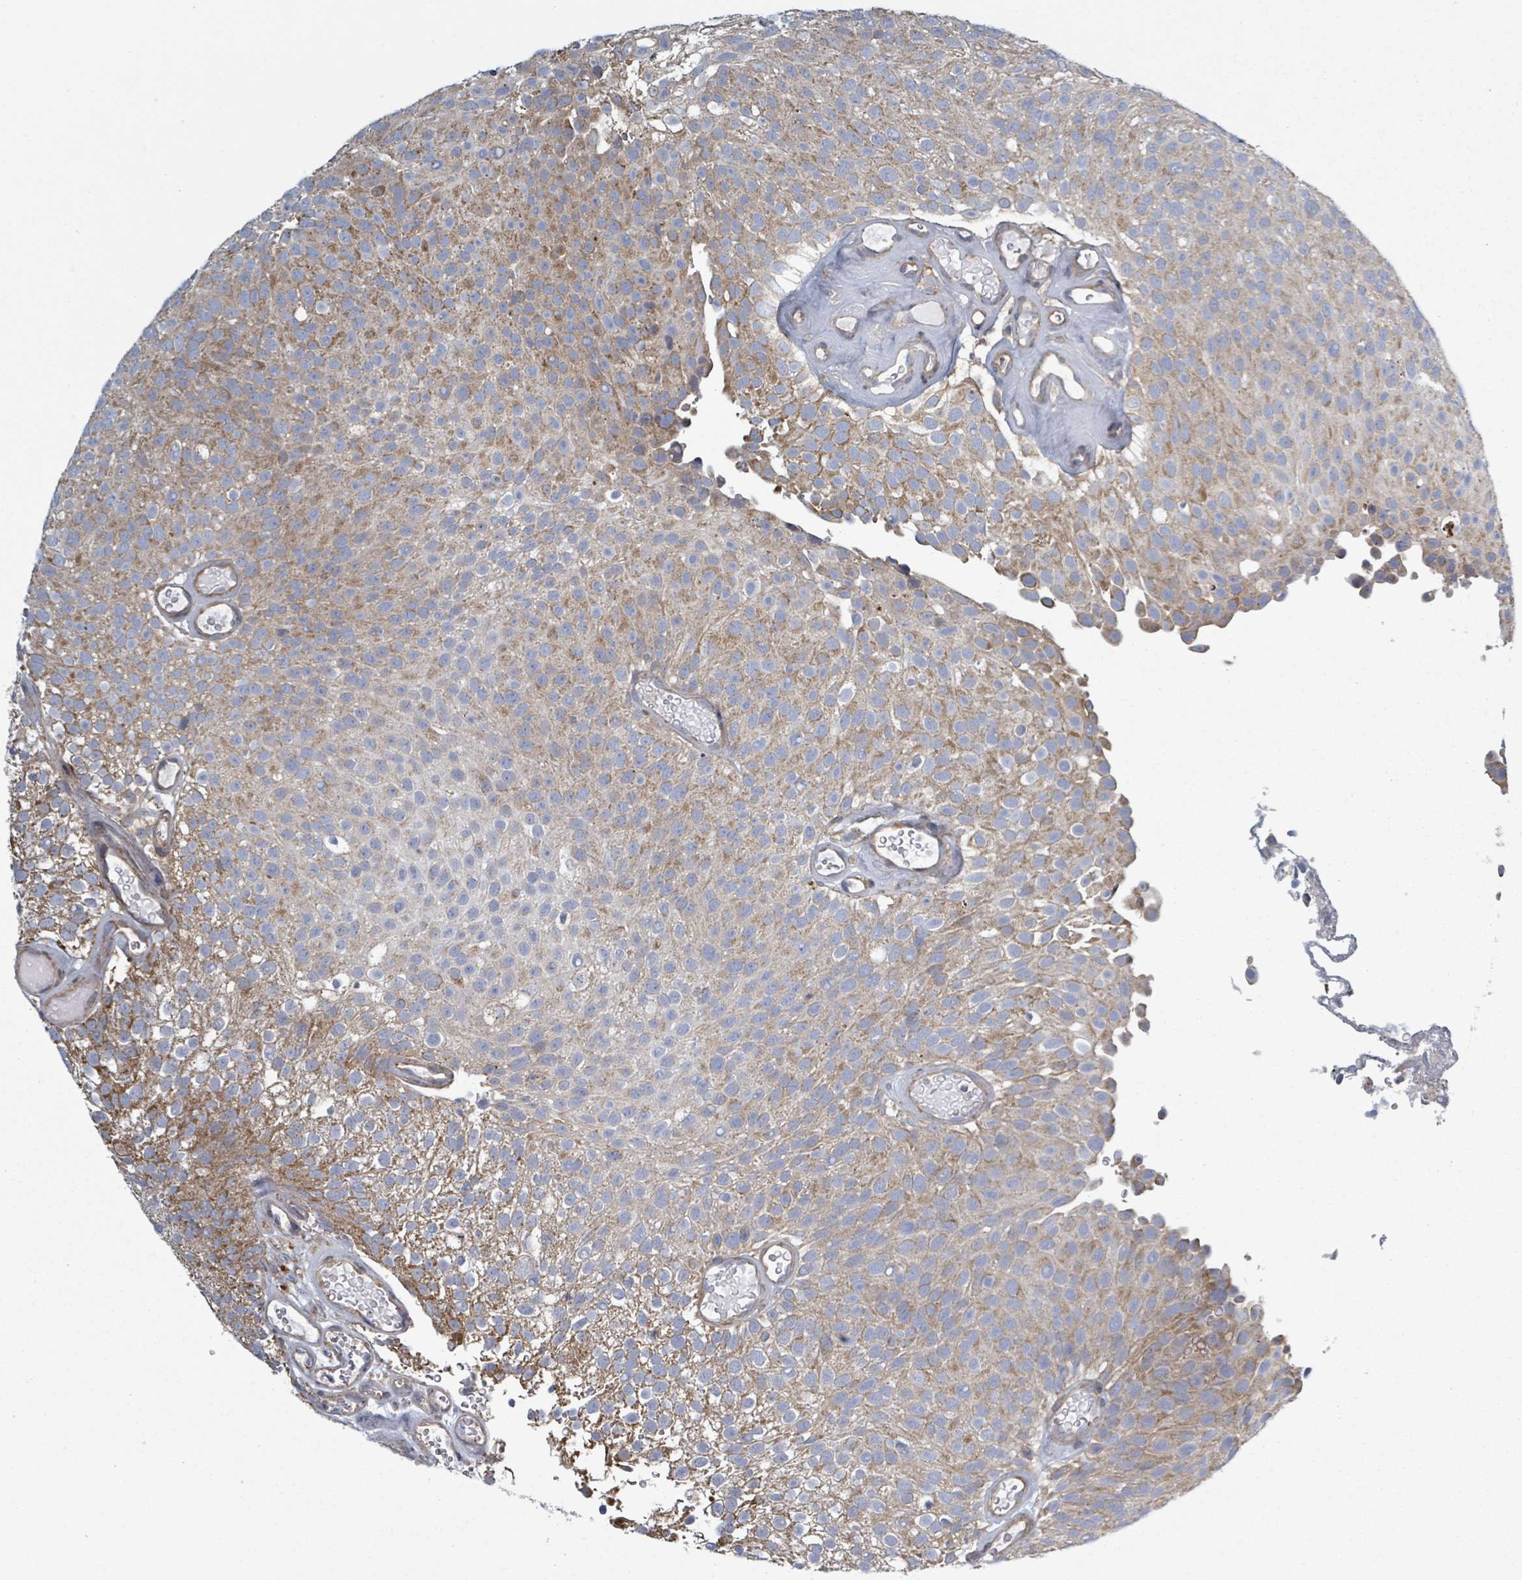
{"staining": {"intensity": "moderate", "quantity": "25%-75%", "location": "cytoplasmic/membranous"}, "tissue": "urothelial cancer", "cell_type": "Tumor cells", "image_type": "cancer", "snomed": [{"axis": "morphology", "description": "Urothelial carcinoma, Low grade"}, {"axis": "topography", "description": "Urinary bladder"}], "caption": "Low-grade urothelial carcinoma stained with DAB (3,3'-diaminobenzidine) IHC reveals medium levels of moderate cytoplasmic/membranous positivity in about 25%-75% of tumor cells.", "gene": "ADCK1", "patient": {"sex": "male", "age": 78}}